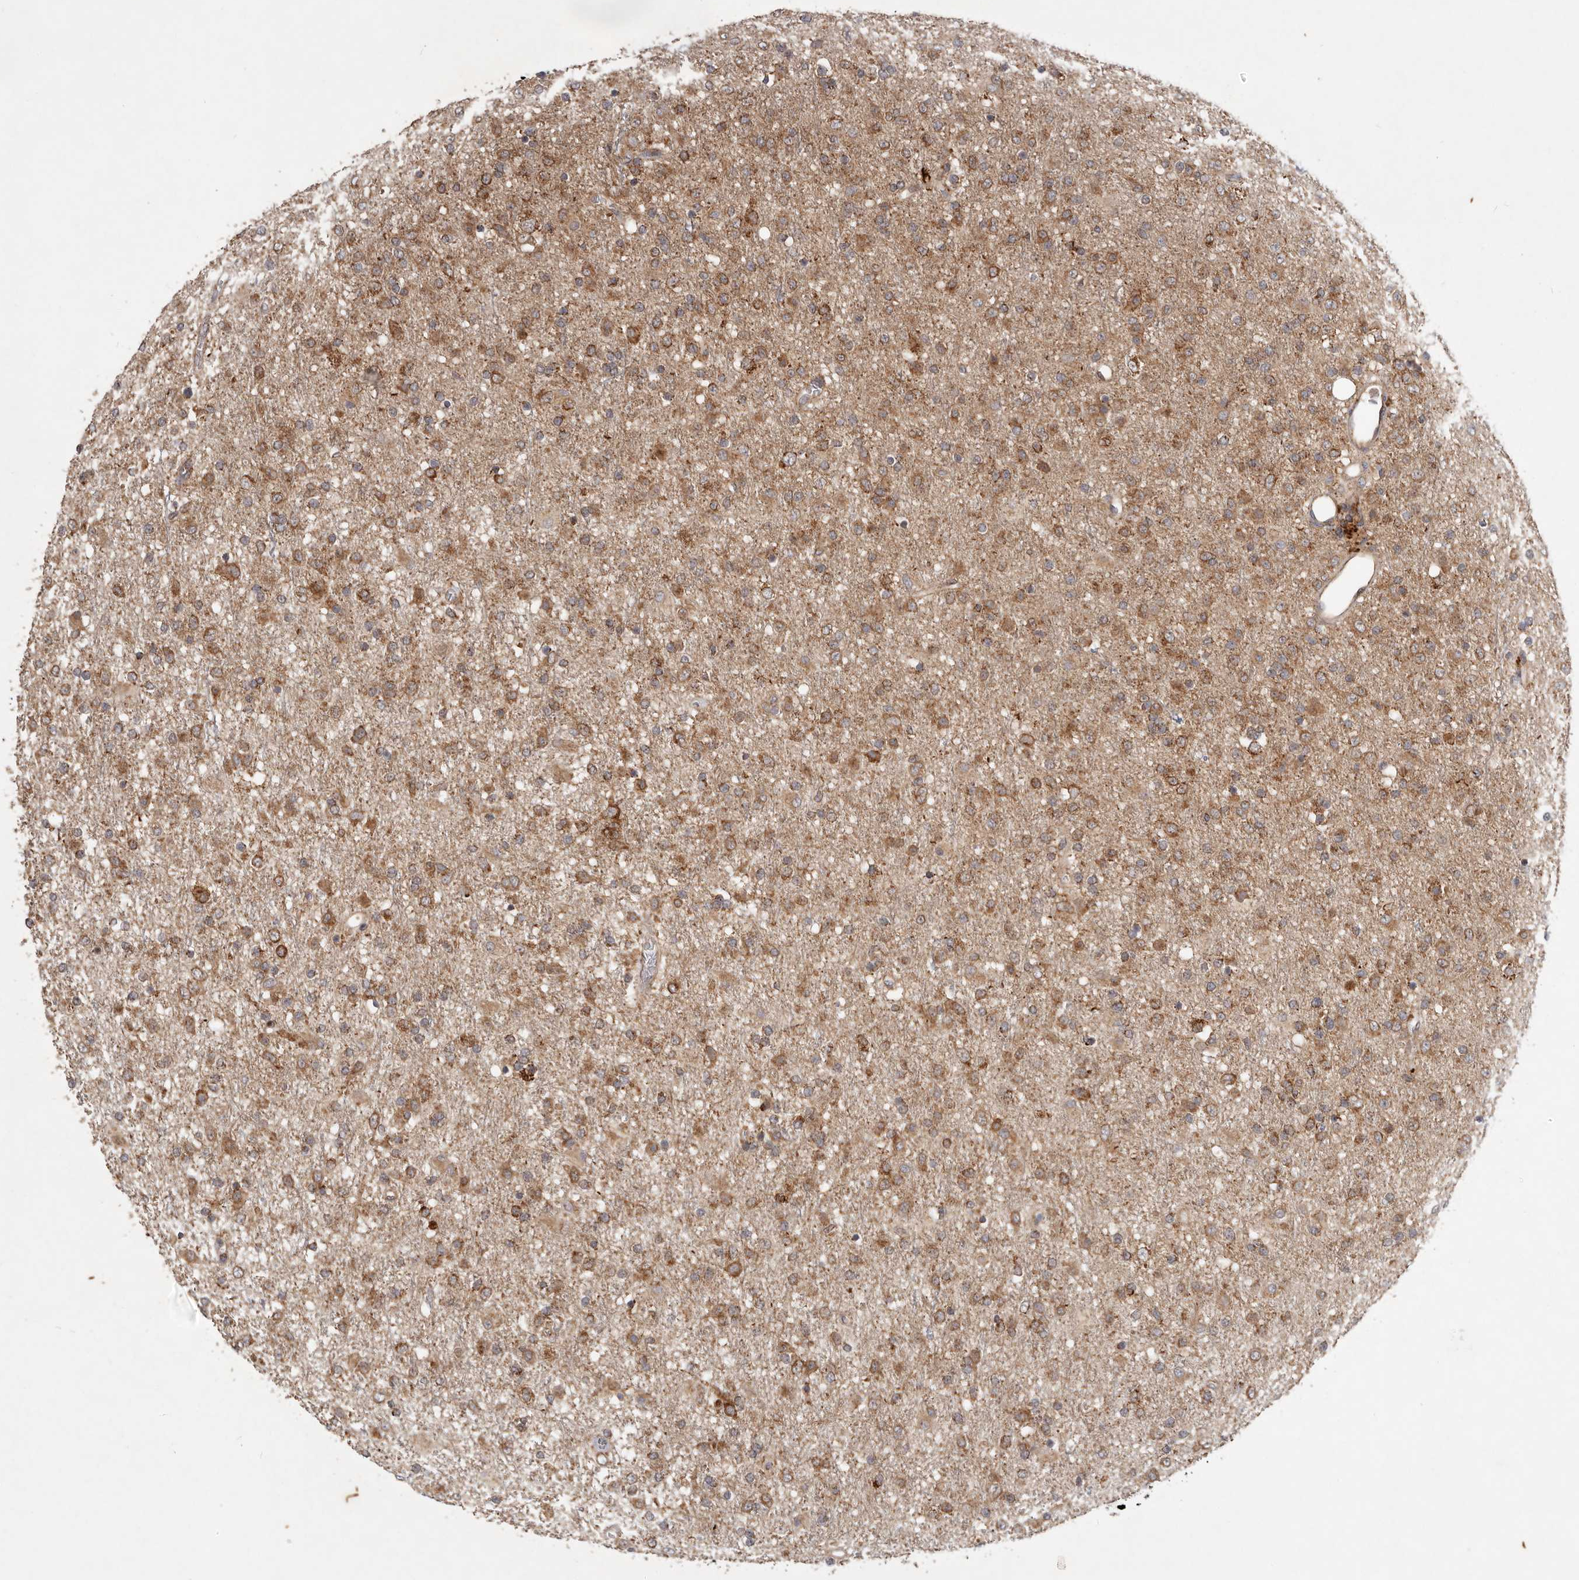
{"staining": {"intensity": "moderate", "quantity": ">75%", "location": "cytoplasmic/membranous"}, "tissue": "glioma", "cell_type": "Tumor cells", "image_type": "cancer", "snomed": [{"axis": "morphology", "description": "Glioma, malignant, Low grade"}, {"axis": "topography", "description": "Brain"}], "caption": "High-magnification brightfield microscopy of malignant low-grade glioma stained with DAB (3,3'-diaminobenzidine) (brown) and counterstained with hematoxylin (blue). tumor cells exhibit moderate cytoplasmic/membranous positivity is present in about>75% of cells.", "gene": "MRPS10", "patient": {"sex": "male", "age": 65}}